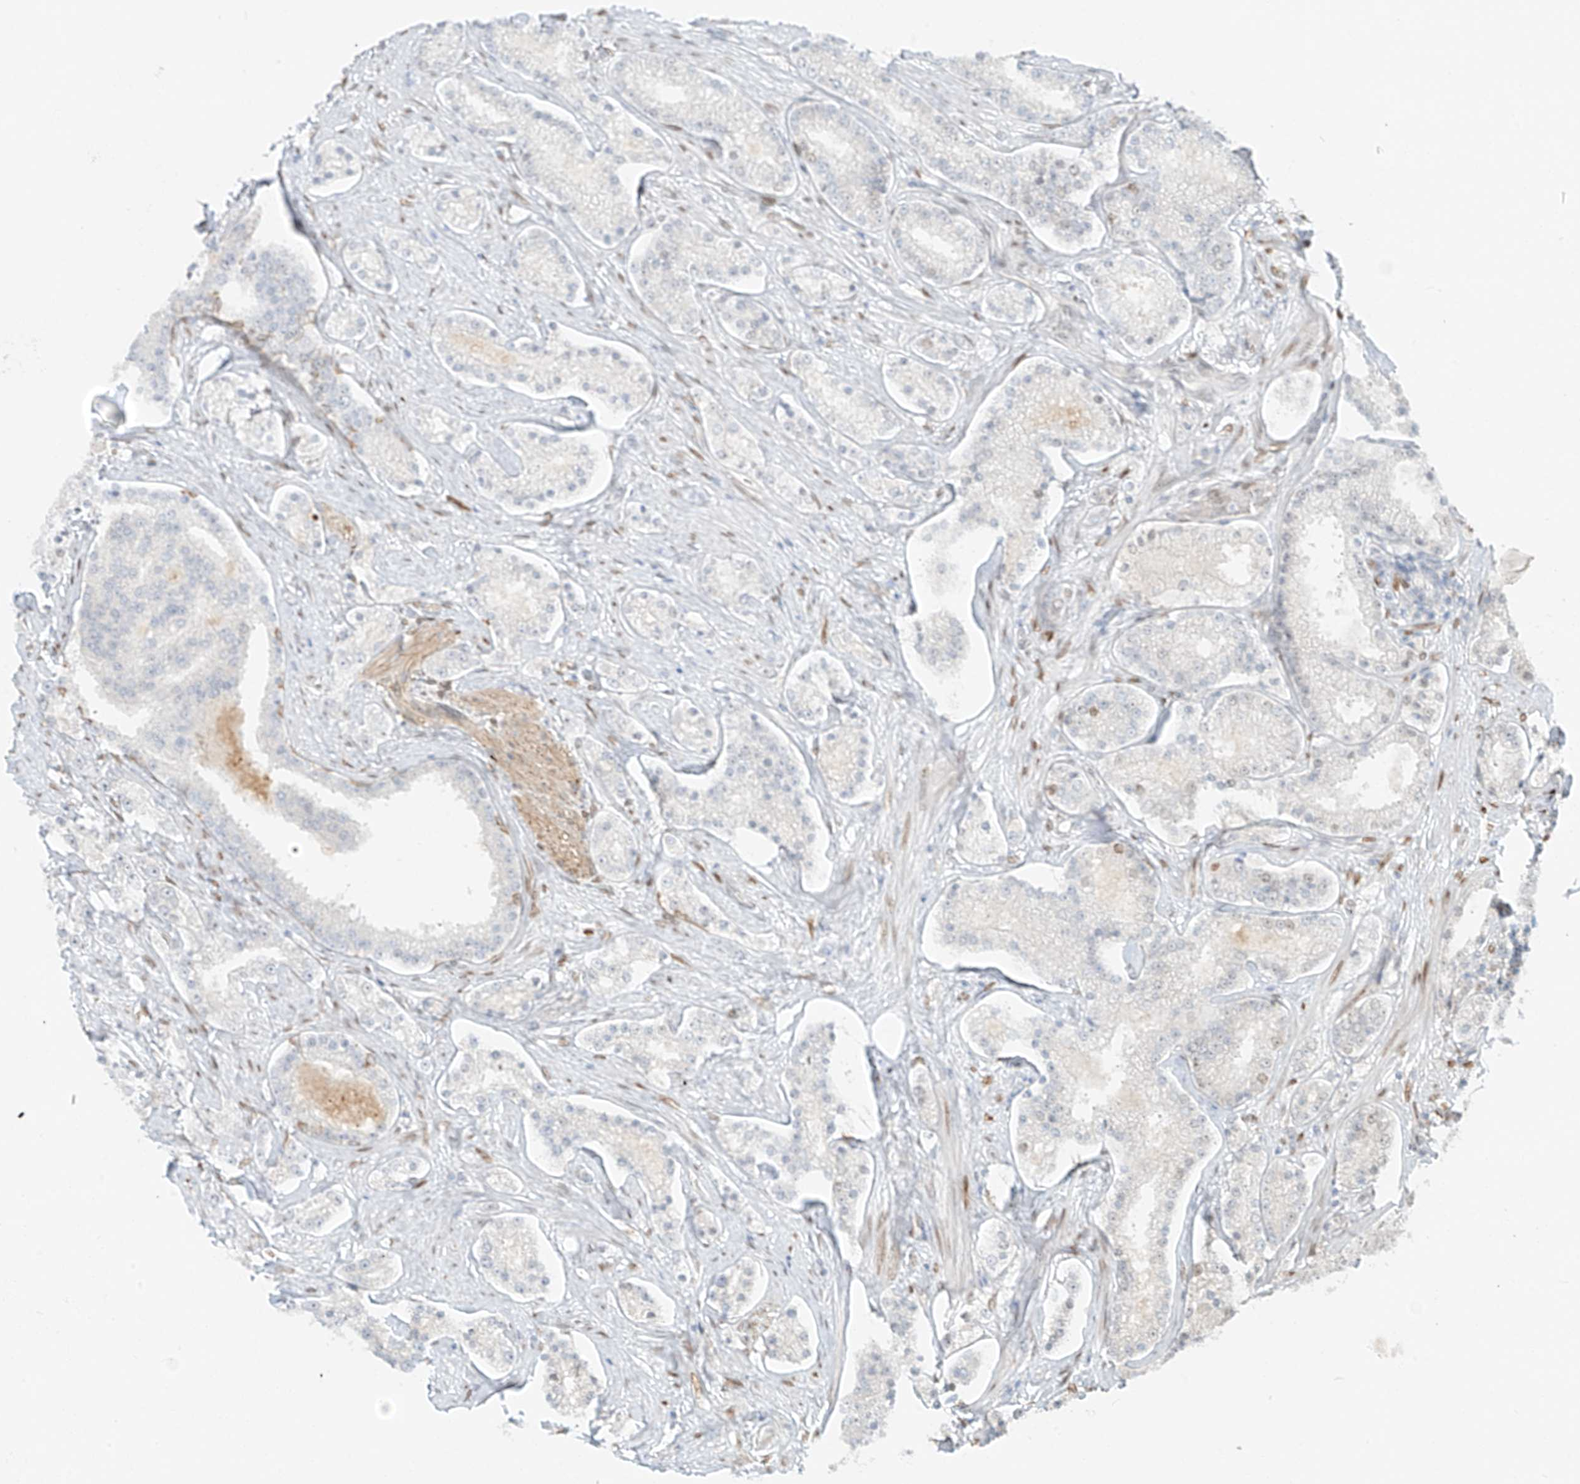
{"staining": {"intensity": "negative", "quantity": "none", "location": "none"}, "tissue": "prostate cancer", "cell_type": "Tumor cells", "image_type": "cancer", "snomed": [{"axis": "morphology", "description": "Normal tissue, NOS"}, {"axis": "morphology", "description": "Adenocarcinoma, High grade"}, {"axis": "topography", "description": "Prostate"}], "caption": "Immunohistochemistry (IHC) of human prostate high-grade adenocarcinoma shows no staining in tumor cells.", "gene": "ZNF774", "patient": {"sex": "male", "age": 83}}